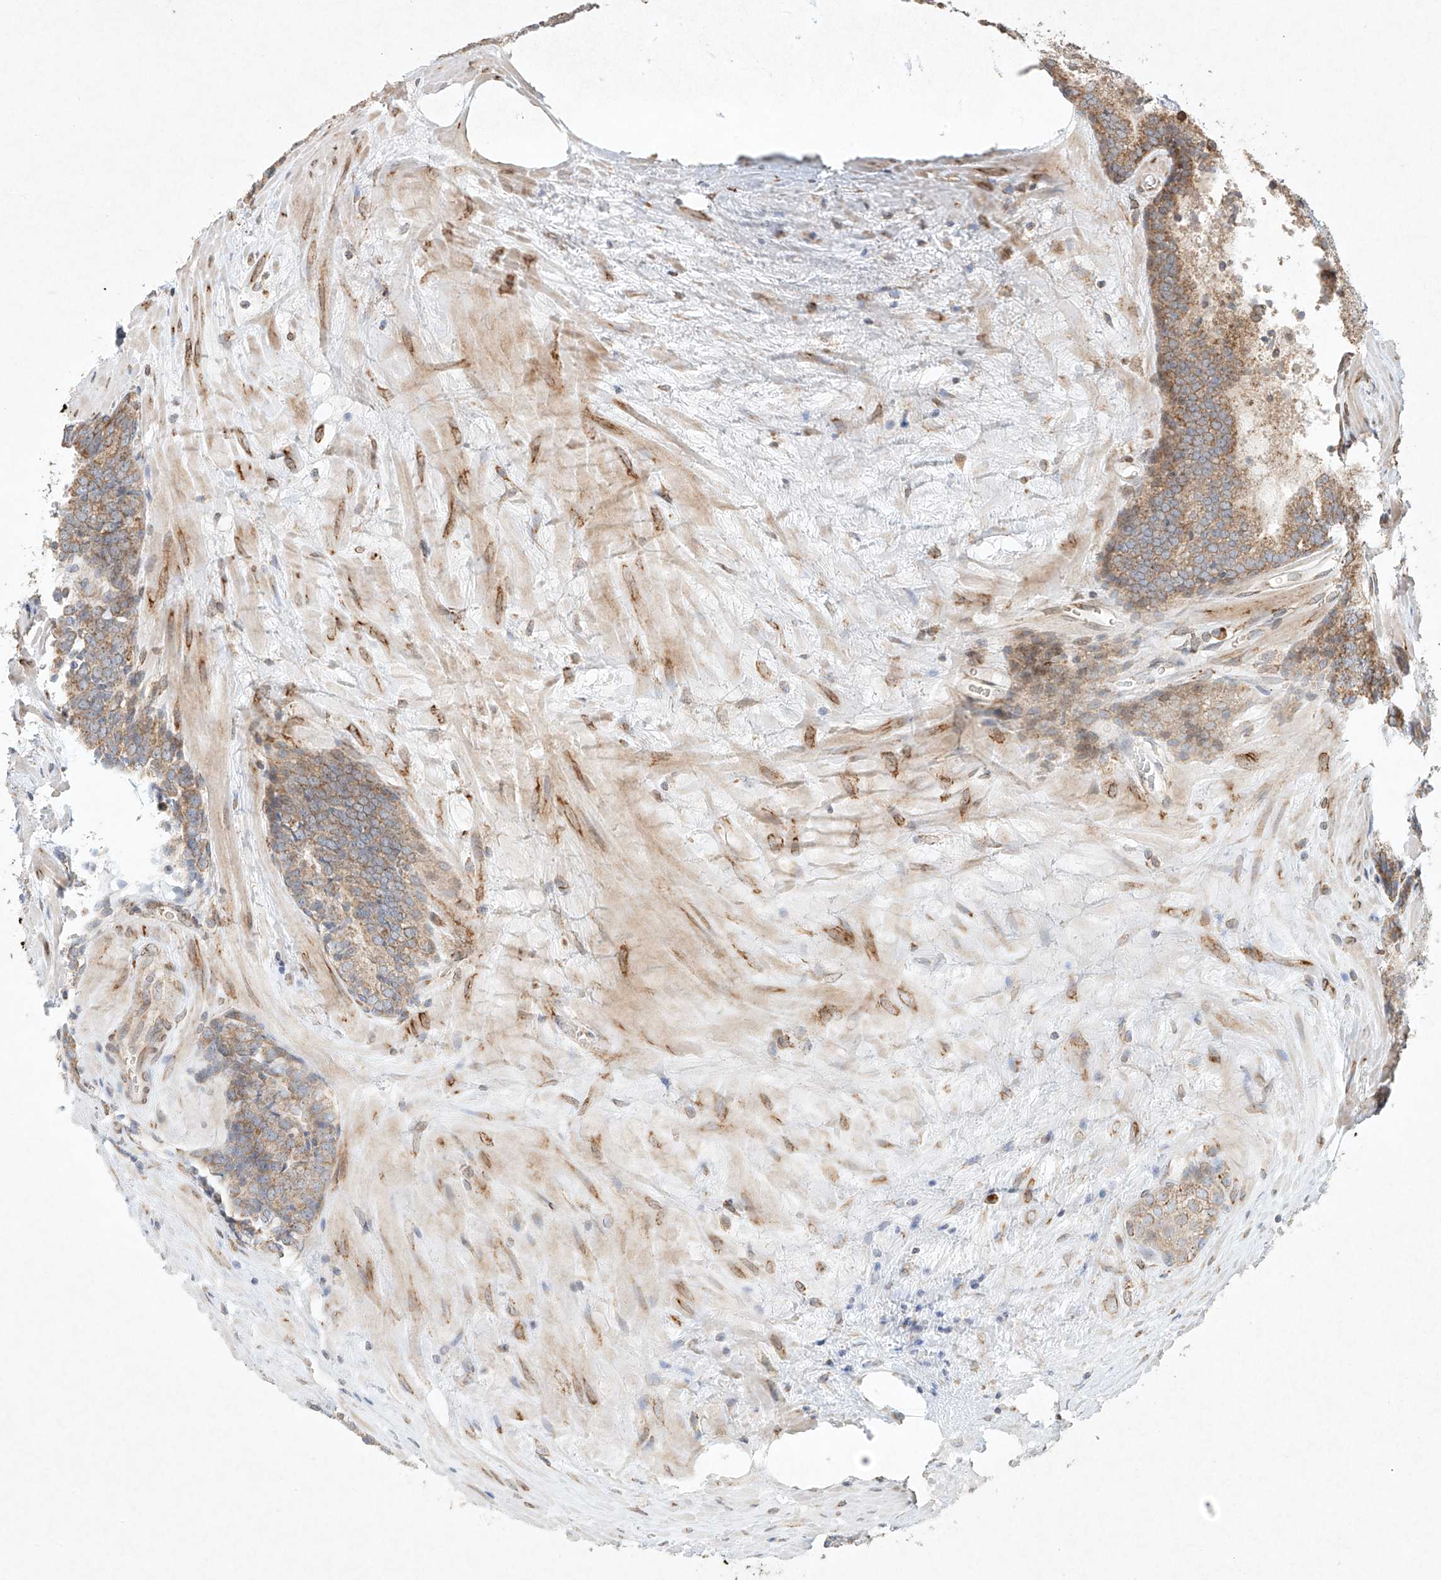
{"staining": {"intensity": "weak", "quantity": "25%-75%", "location": "cytoplasmic/membranous"}, "tissue": "prostate cancer", "cell_type": "Tumor cells", "image_type": "cancer", "snomed": [{"axis": "morphology", "description": "Adenocarcinoma, Low grade"}, {"axis": "topography", "description": "Prostate"}], "caption": "Prostate low-grade adenocarcinoma tissue shows weak cytoplasmic/membranous positivity in approximately 25%-75% of tumor cells", "gene": "SEMA3B", "patient": {"sex": "male", "age": 67}}